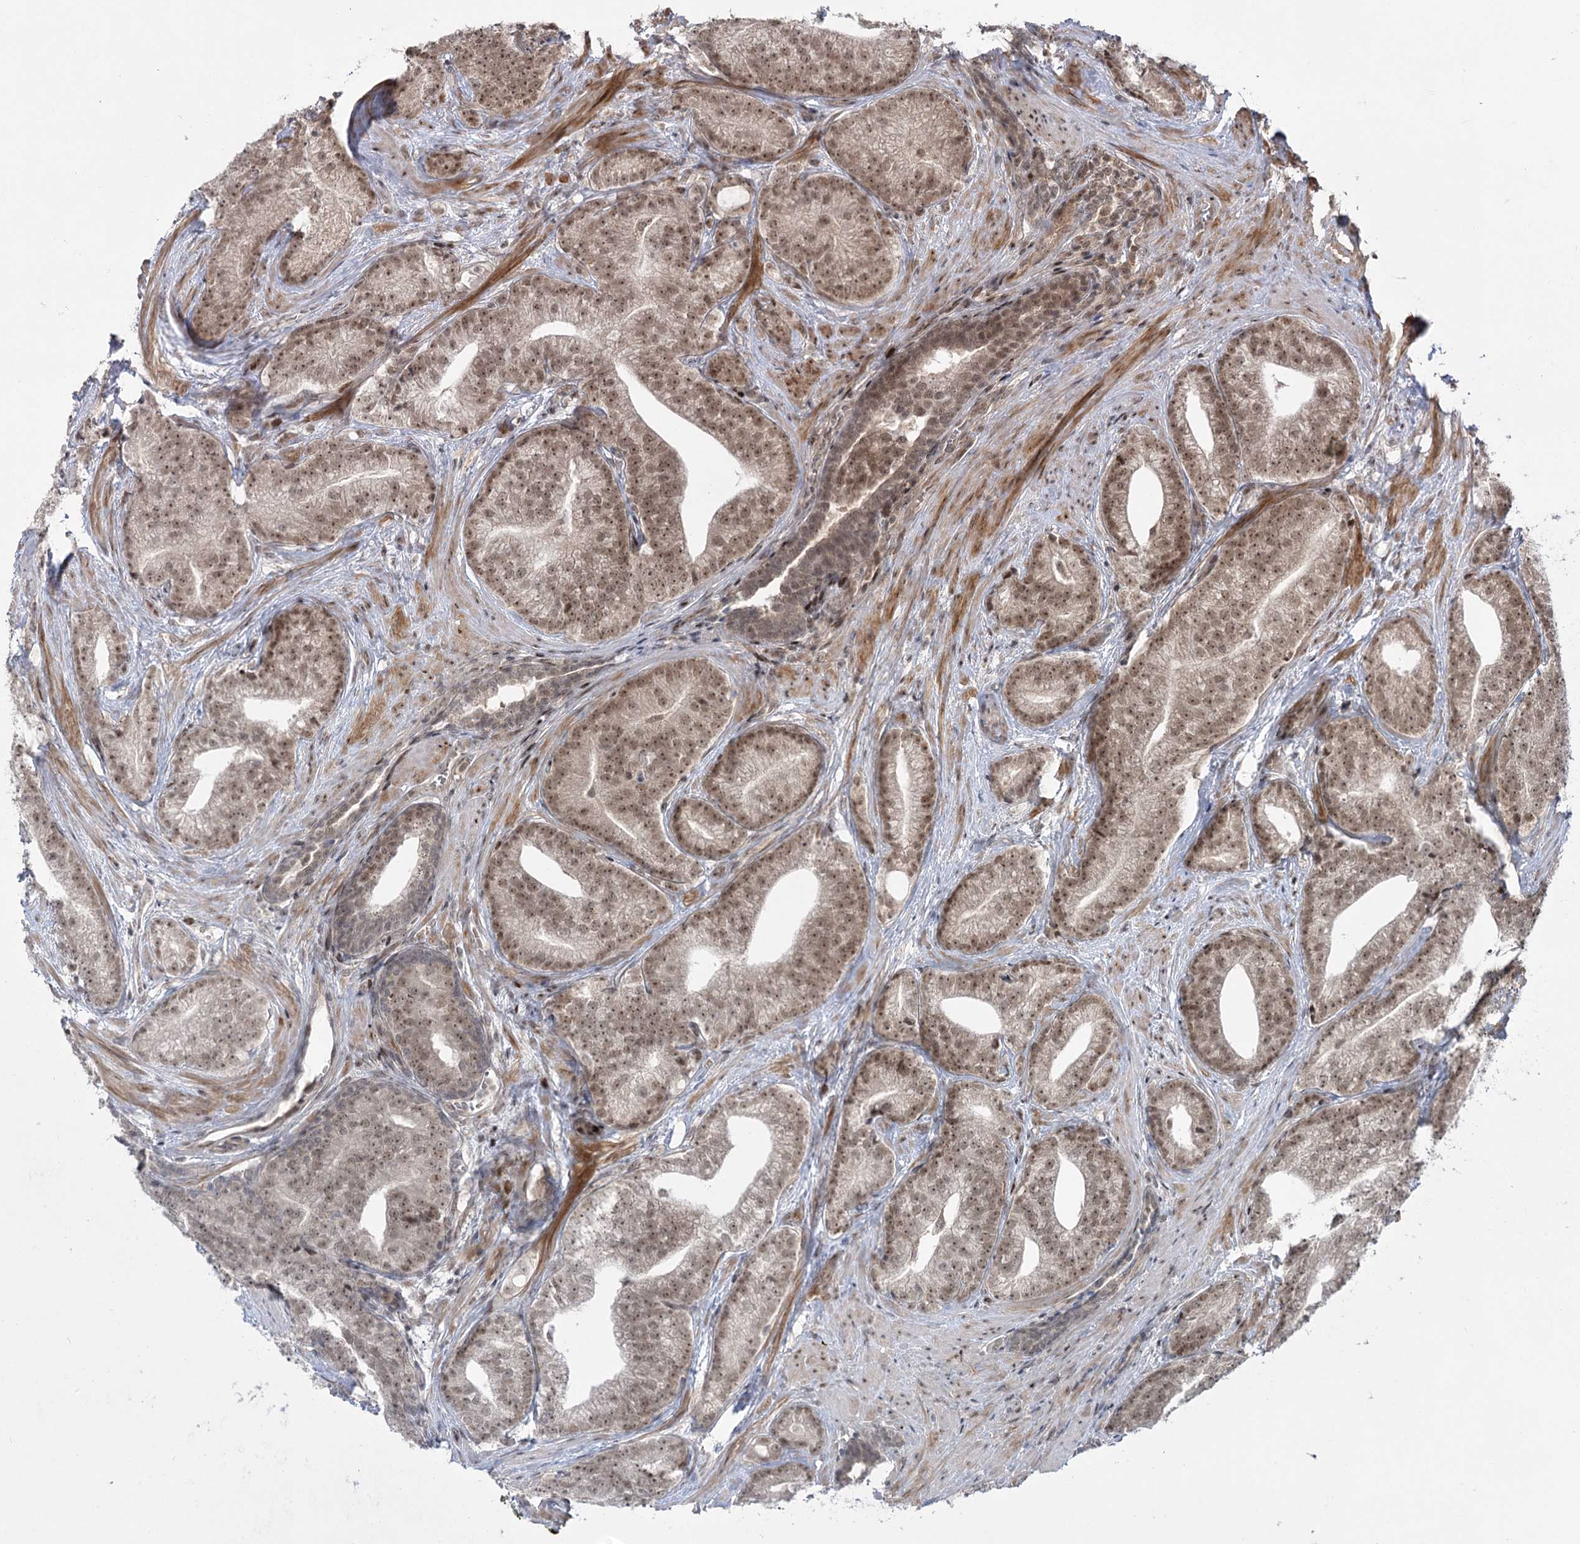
{"staining": {"intensity": "weak", "quantity": "25%-75%", "location": "nuclear"}, "tissue": "prostate cancer", "cell_type": "Tumor cells", "image_type": "cancer", "snomed": [{"axis": "morphology", "description": "Adenocarcinoma, Low grade"}, {"axis": "topography", "description": "Prostate"}], "caption": "IHC of prostate low-grade adenocarcinoma reveals low levels of weak nuclear positivity in about 25%-75% of tumor cells.", "gene": "HELQ", "patient": {"sex": "male", "age": 71}}